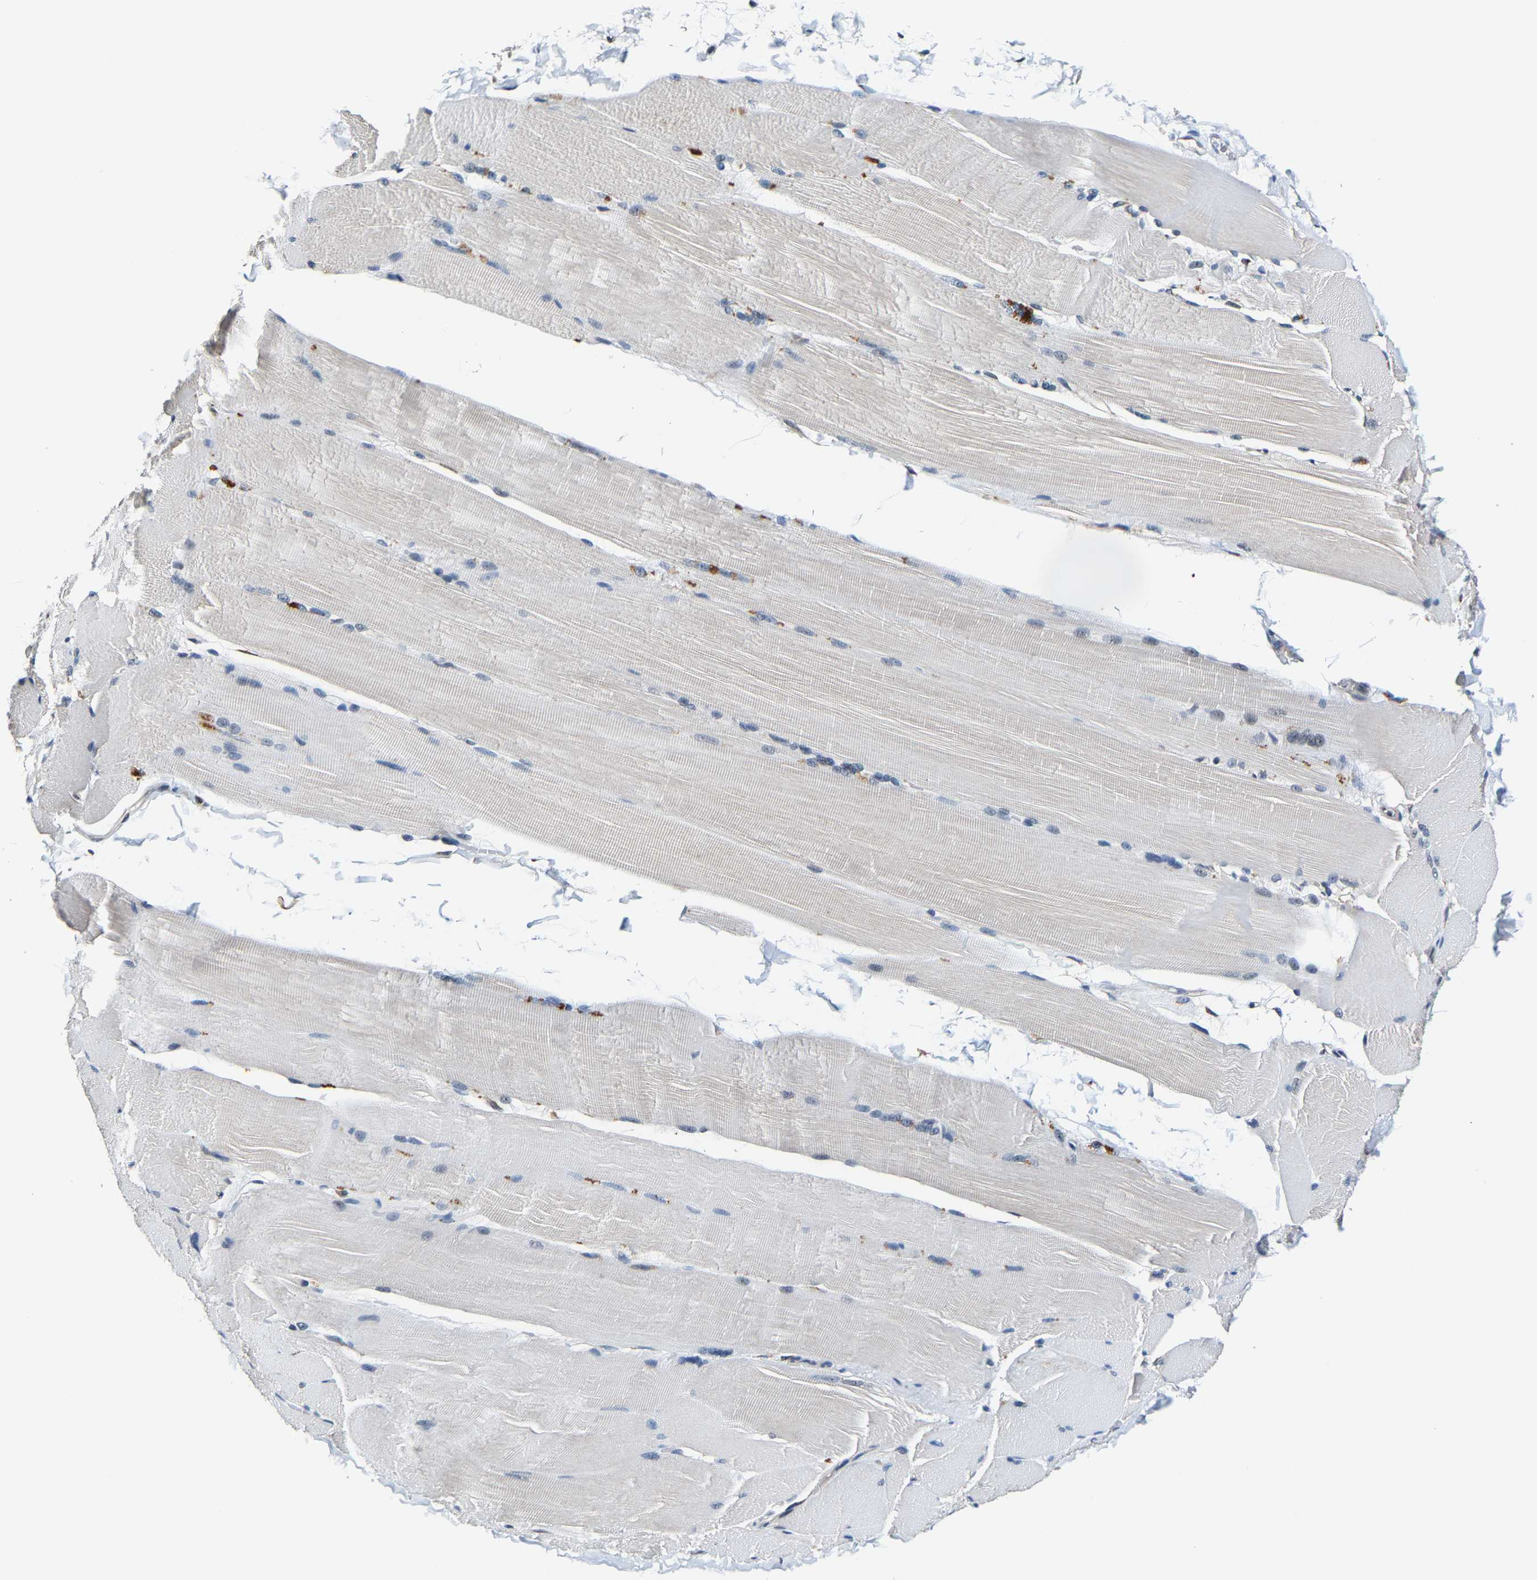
{"staining": {"intensity": "negative", "quantity": "none", "location": "none"}, "tissue": "skeletal muscle", "cell_type": "Myocytes", "image_type": "normal", "snomed": [{"axis": "morphology", "description": "Normal tissue, NOS"}, {"axis": "topography", "description": "Skin"}, {"axis": "topography", "description": "Skeletal muscle"}], "caption": "Immunohistochemistry (IHC) image of benign skeletal muscle: human skeletal muscle stained with DAB exhibits no significant protein positivity in myocytes.", "gene": "METTL1", "patient": {"sex": "male", "age": 83}}